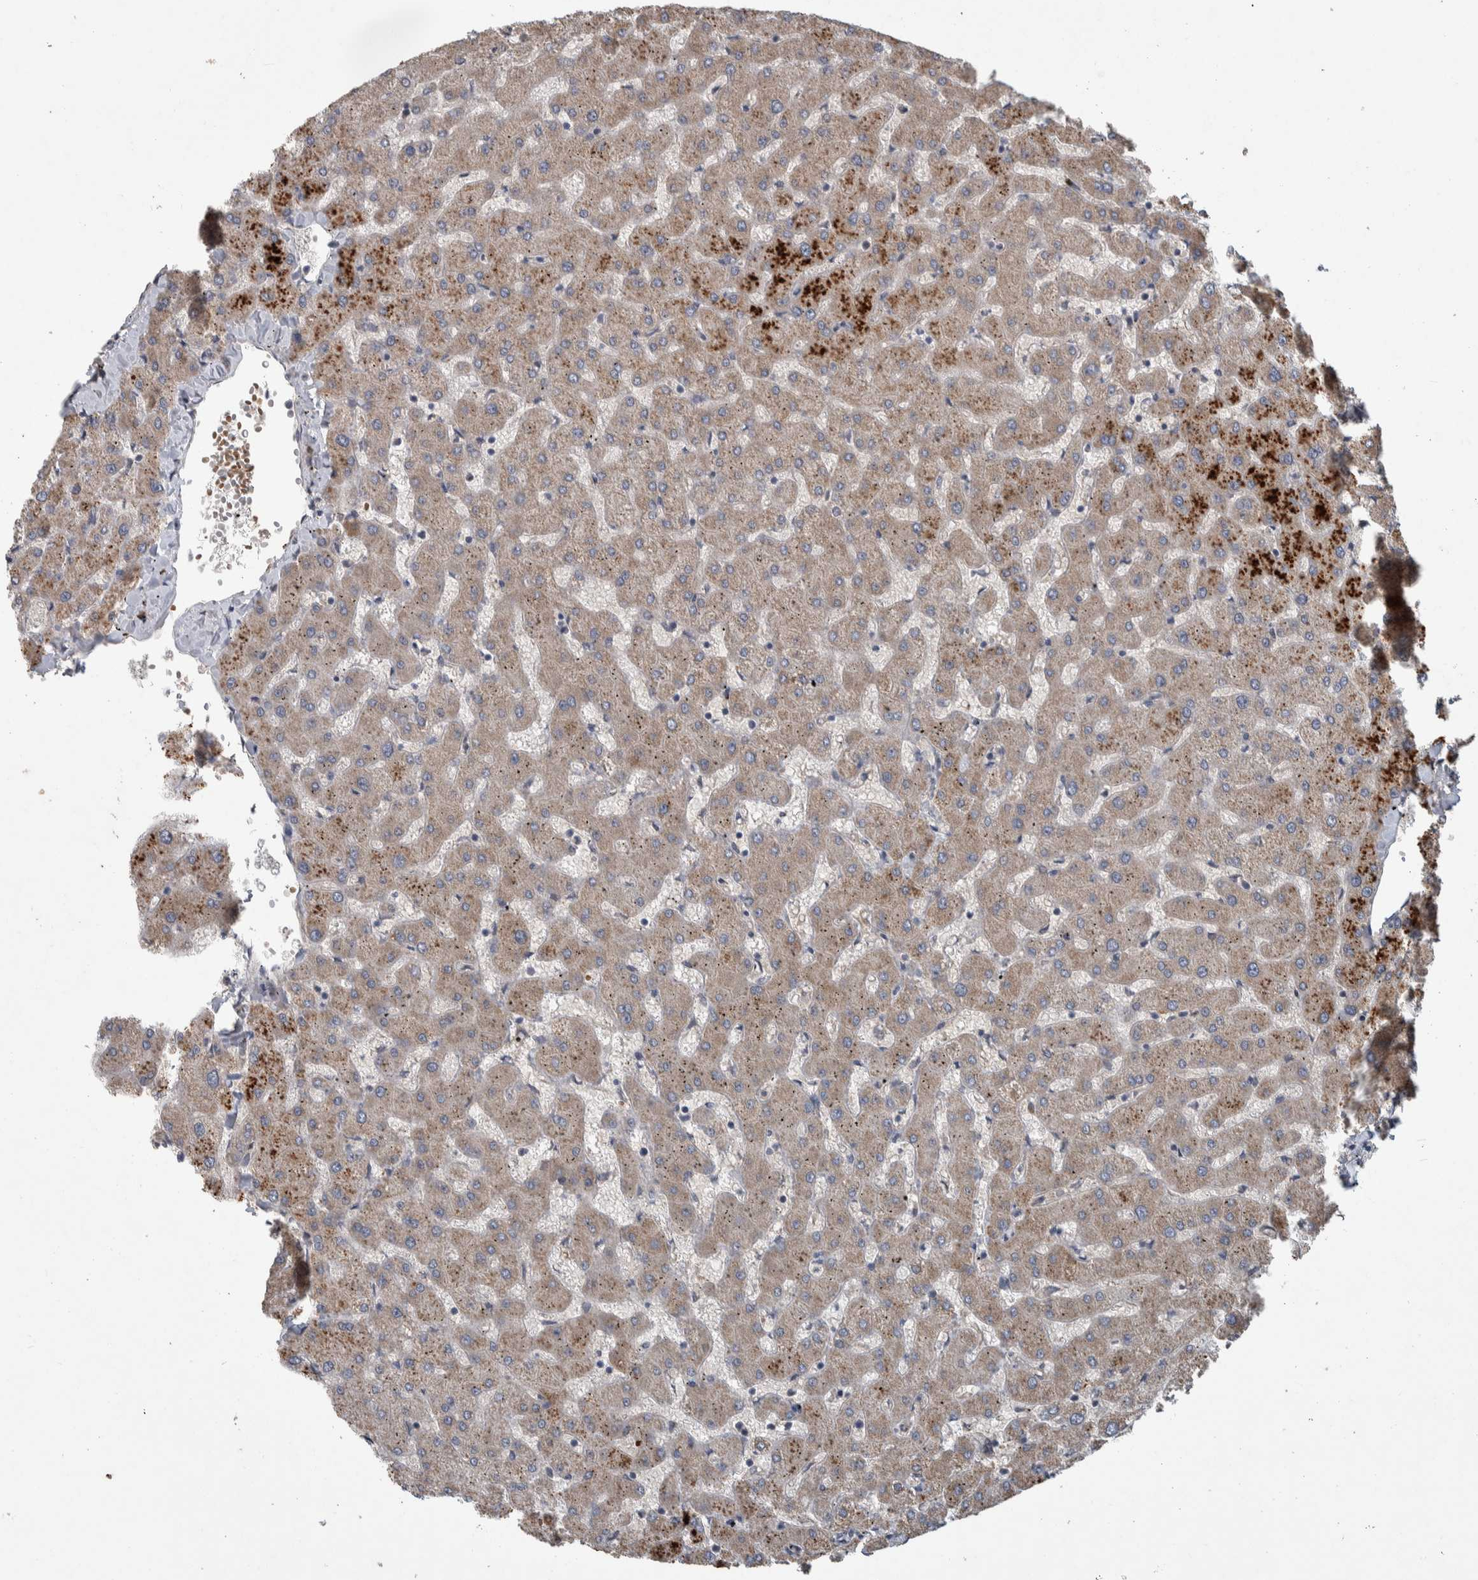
{"staining": {"intensity": "negative", "quantity": "none", "location": "none"}, "tissue": "liver", "cell_type": "Cholangiocytes", "image_type": "normal", "snomed": [{"axis": "morphology", "description": "Normal tissue, NOS"}, {"axis": "topography", "description": "Liver"}], "caption": "Immunohistochemistry (IHC) micrograph of unremarkable liver stained for a protein (brown), which demonstrates no staining in cholangiocytes.", "gene": "CHRM3", "patient": {"sex": "female", "age": 63}}